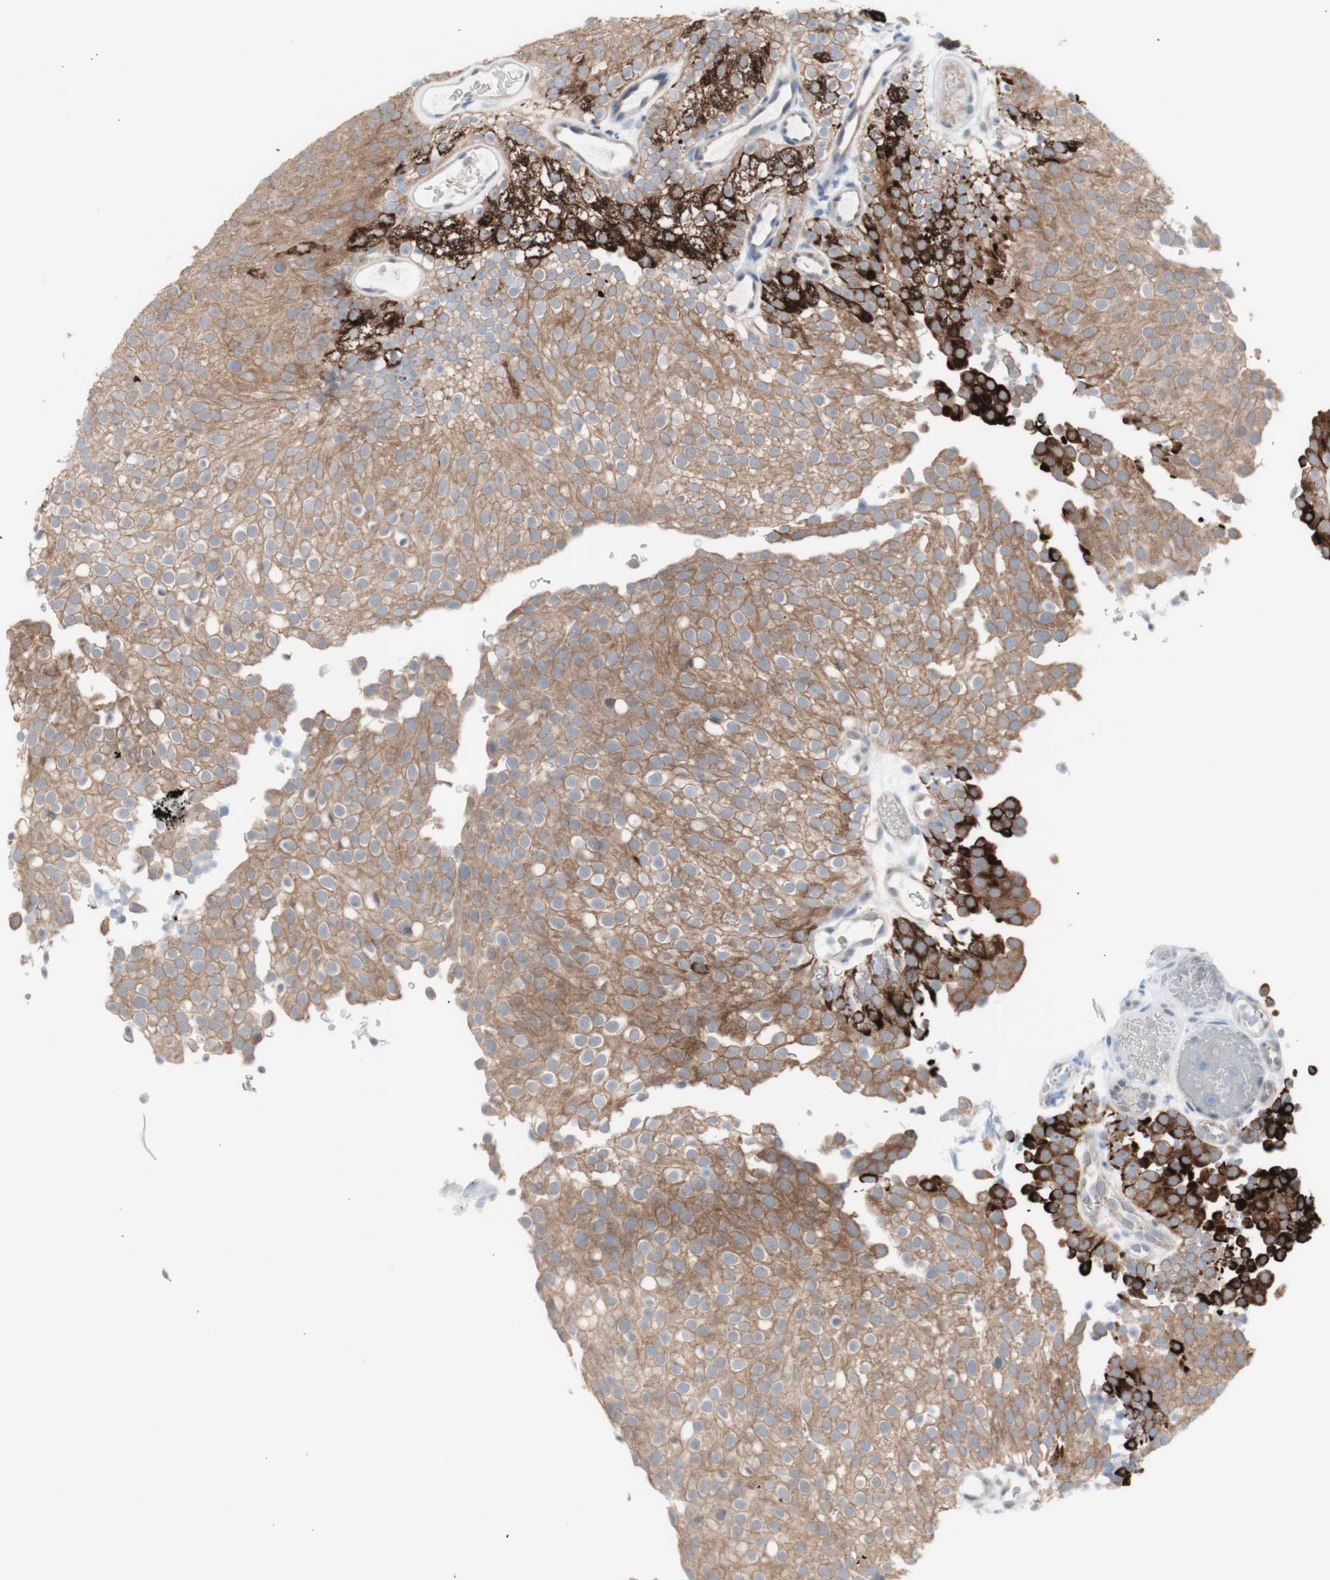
{"staining": {"intensity": "strong", "quantity": "25%-75%", "location": "cytoplasmic/membranous"}, "tissue": "urothelial cancer", "cell_type": "Tumor cells", "image_type": "cancer", "snomed": [{"axis": "morphology", "description": "Urothelial carcinoma, Low grade"}, {"axis": "topography", "description": "Urinary bladder"}], "caption": "A micrograph of urothelial carcinoma (low-grade) stained for a protein exhibits strong cytoplasmic/membranous brown staining in tumor cells. (Stains: DAB (3,3'-diaminobenzidine) in brown, nuclei in blue, Microscopy: brightfield microscopy at high magnification).", "gene": "PRMT5", "patient": {"sex": "male", "age": 78}}